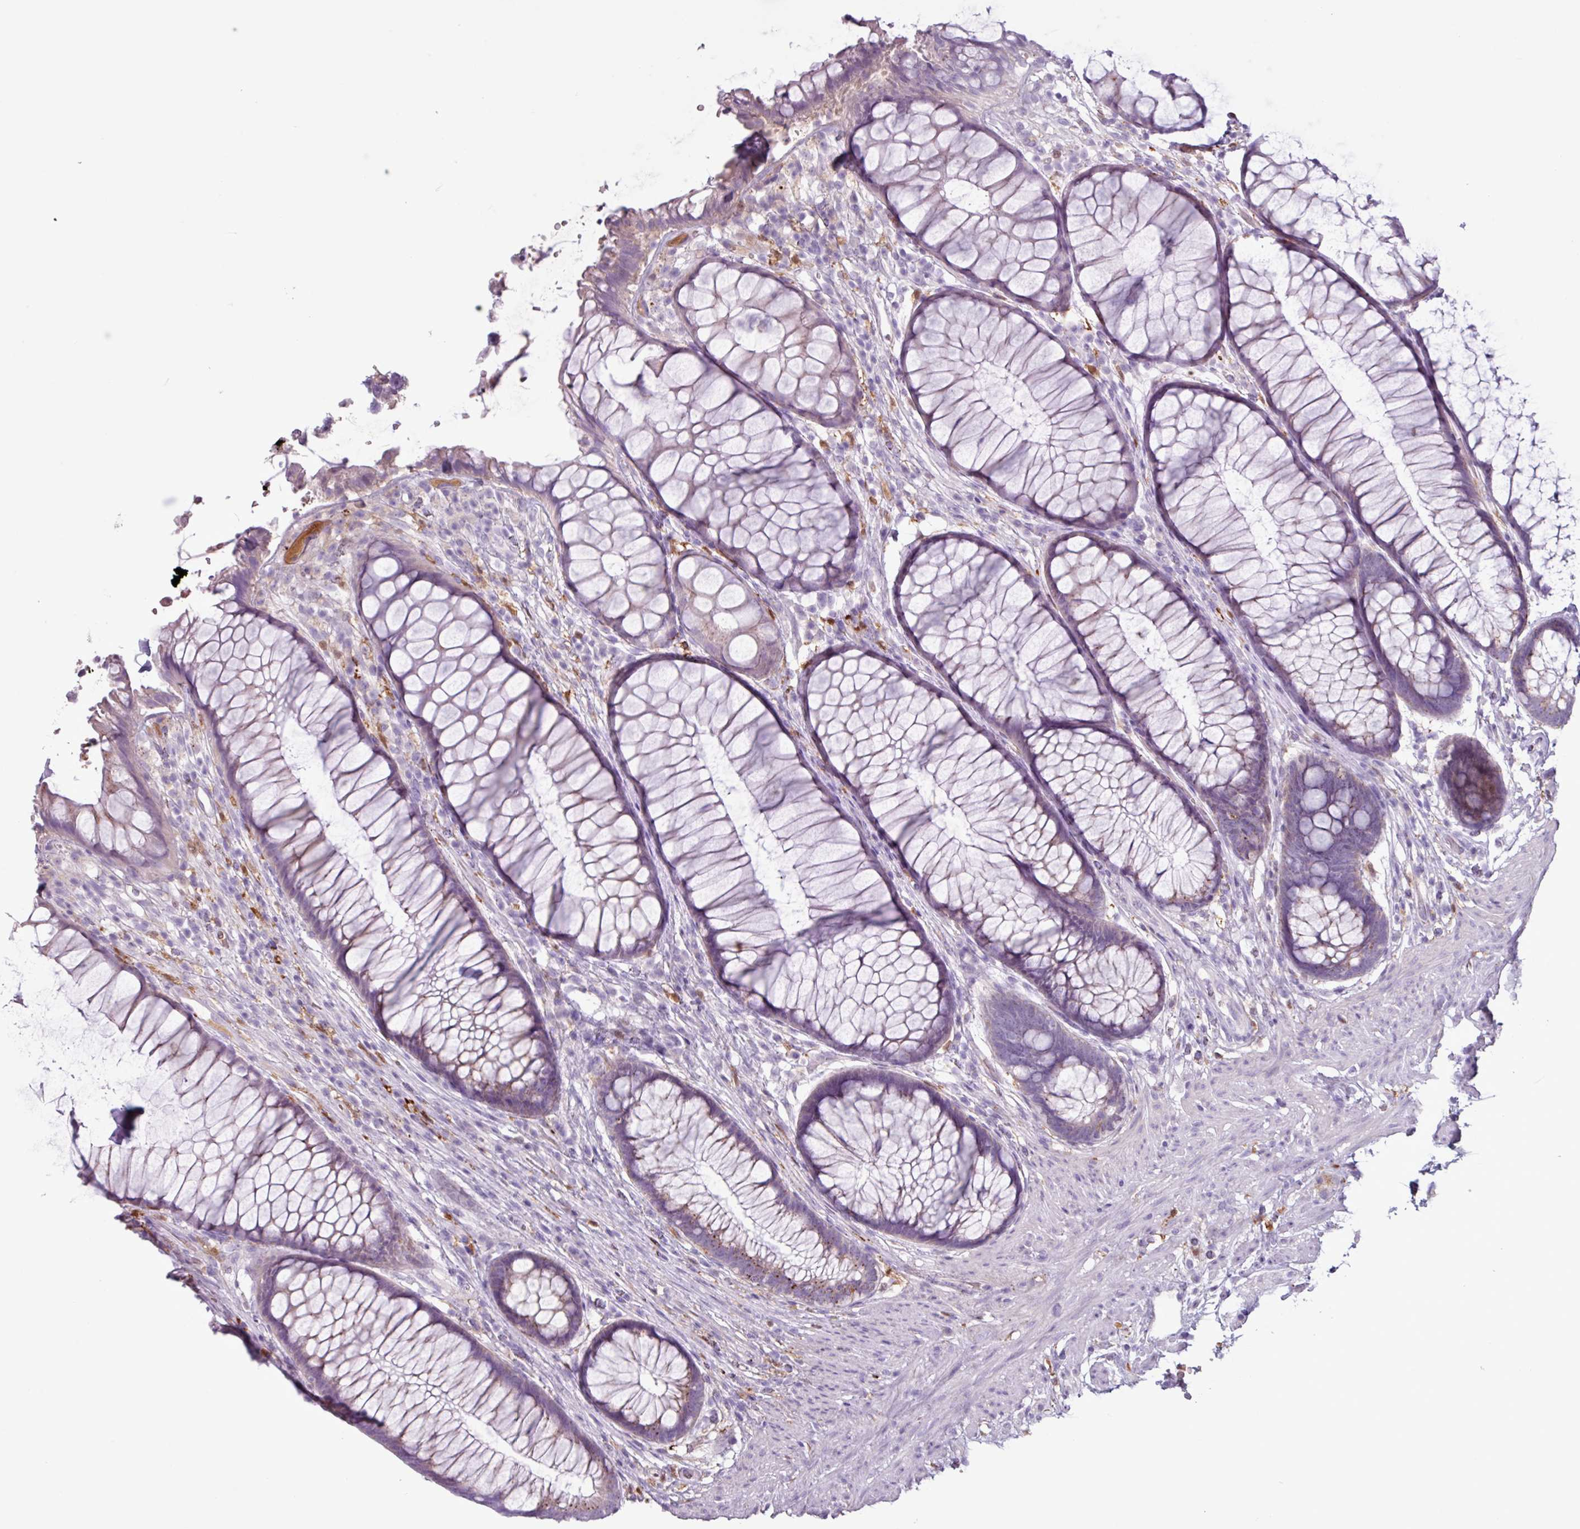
{"staining": {"intensity": "moderate", "quantity": "25%-75%", "location": "cytoplasmic/membranous"}, "tissue": "rectum", "cell_type": "Glandular cells", "image_type": "normal", "snomed": [{"axis": "morphology", "description": "Normal tissue, NOS"}, {"axis": "topography", "description": "Smooth muscle"}, {"axis": "topography", "description": "Rectum"}], "caption": "Human rectum stained for a protein (brown) demonstrates moderate cytoplasmic/membranous positive expression in about 25%-75% of glandular cells.", "gene": "C4A", "patient": {"sex": "male", "age": 53}}